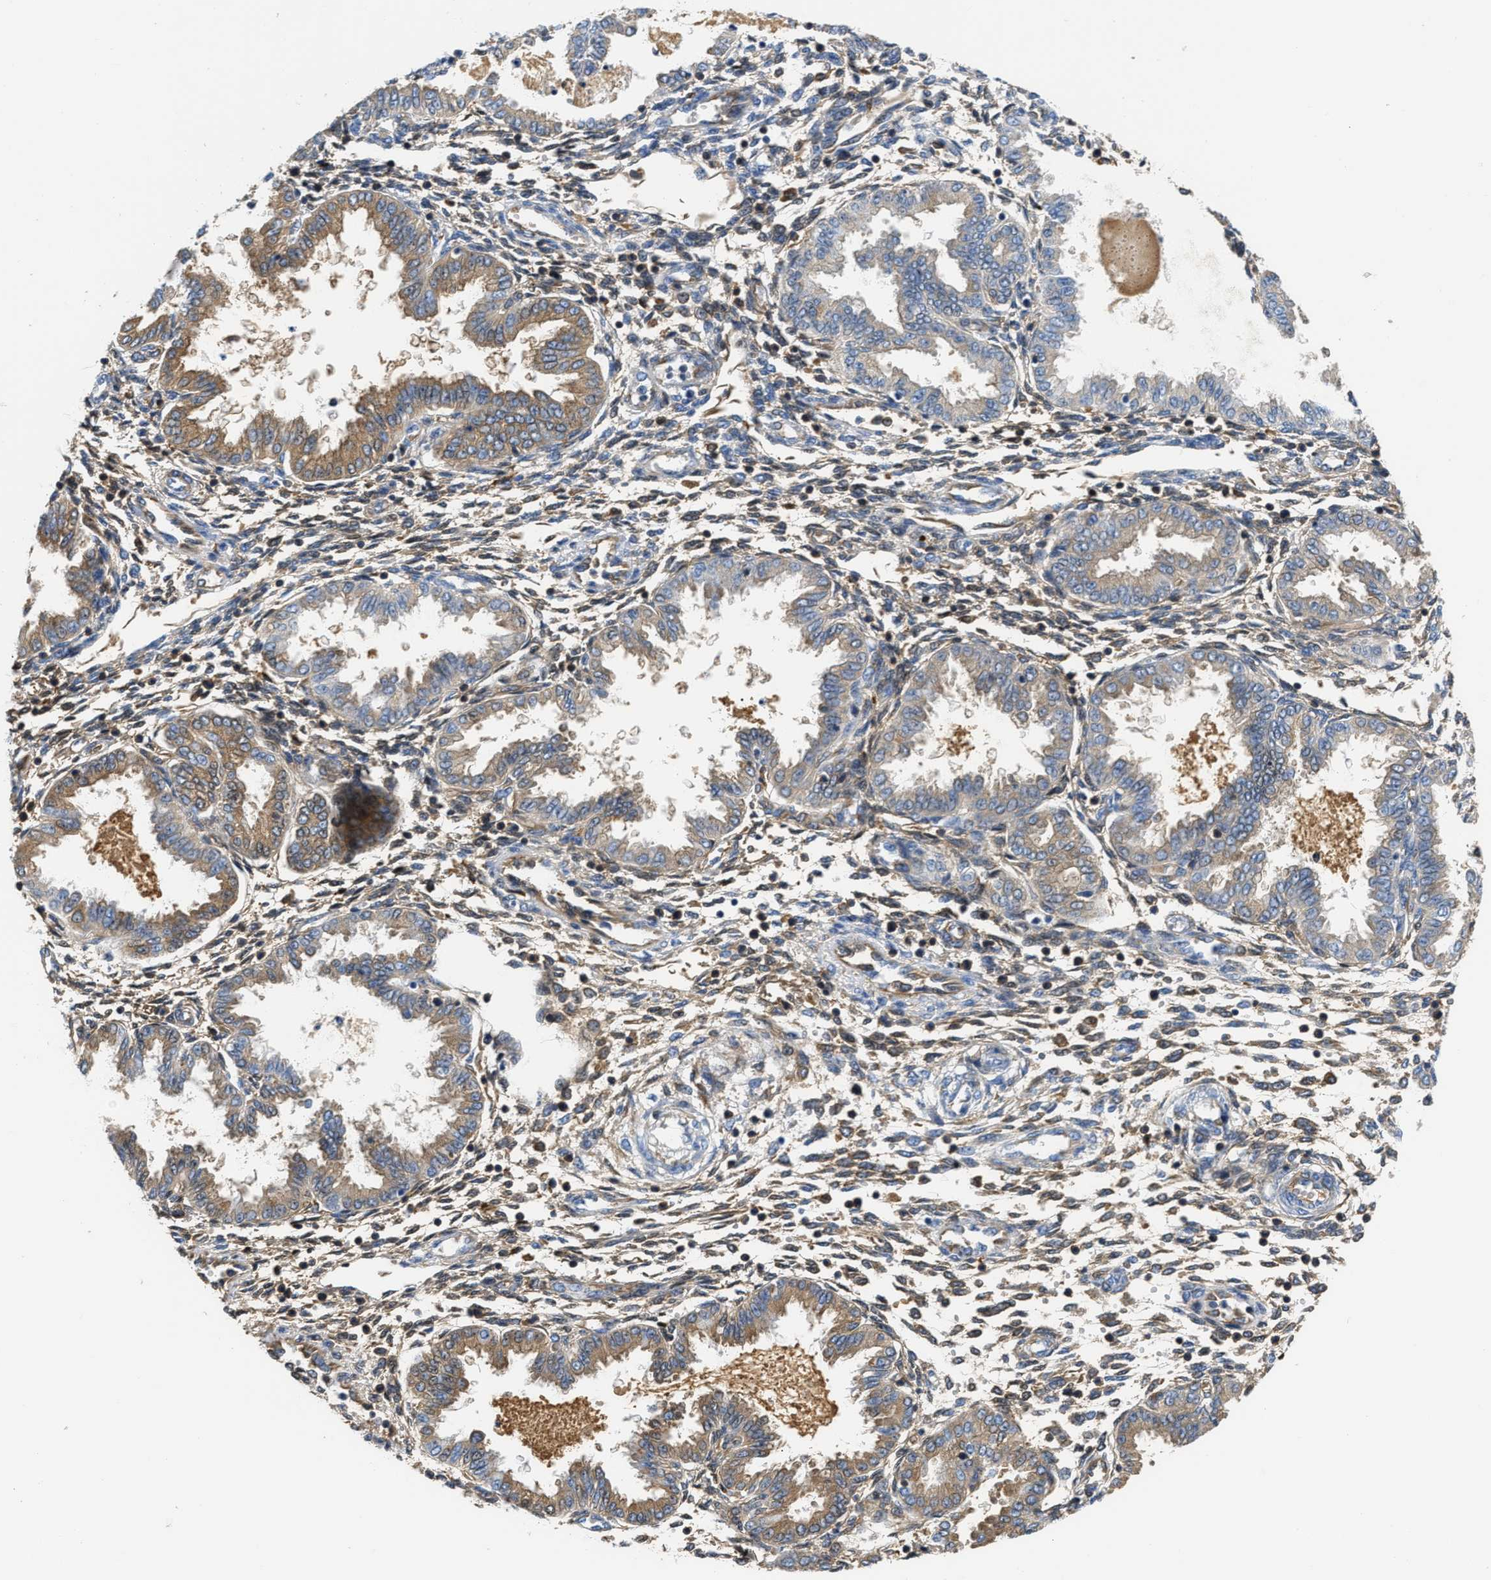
{"staining": {"intensity": "moderate", "quantity": "<25%", "location": "cytoplasmic/membranous"}, "tissue": "endometrium", "cell_type": "Cells in endometrial stroma", "image_type": "normal", "snomed": [{"axis": "morphology", "description": "Normal tissue, NOS"}, {"axis": "topography", "description": "Endometrium"}], "caption": "High-power microscopy captured an immunohistochemistry (IHC) image of normal endometrium, revealing moderate cytoplasmic/membranous staining in approximately <25% of cells in endometrial stroma. (DAB IHC with brightfield microscopy, high magnification).", "gene": "GC", "patient": {"sex": "female", "age": 33}}